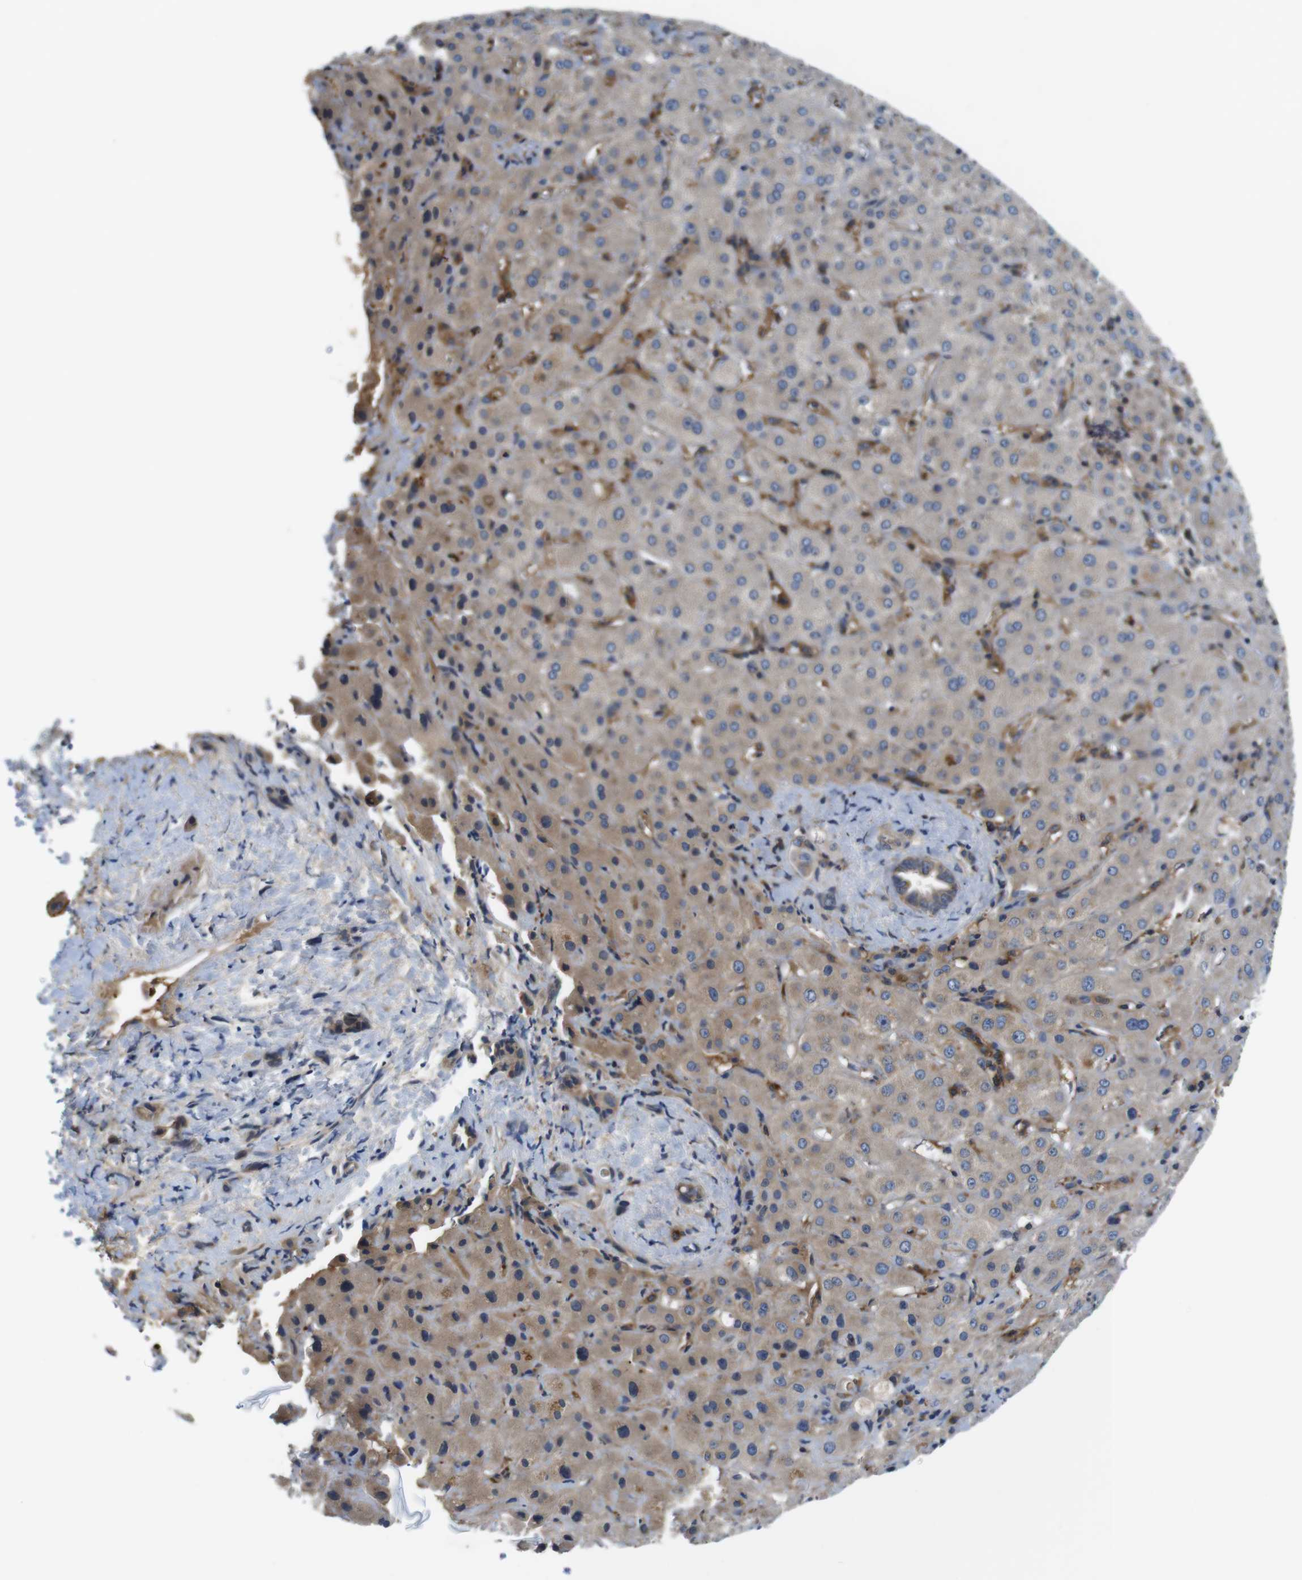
{"staining": {"intensity": "moderate", "quantity": "25%-75%", "location": "cytoplasmic/membranous"}, "tissue": "liver cancer", "cell_type": "Tumor cells", "image_type": "cancer", "snomed": [{"axis": "morphology", "description": "Cholangiocarcinoma"}, {"axis": "topography", "description": "Liver"}], "caption": "DAB immunohistochemical staining of liver cholangiocarcinoma shows moderate cytoplasmic/membranous protein staining in about 25%-75% of tumor cells.", "gene": "HERPUD2", "patient": {"sex": "female", "age": 65}}